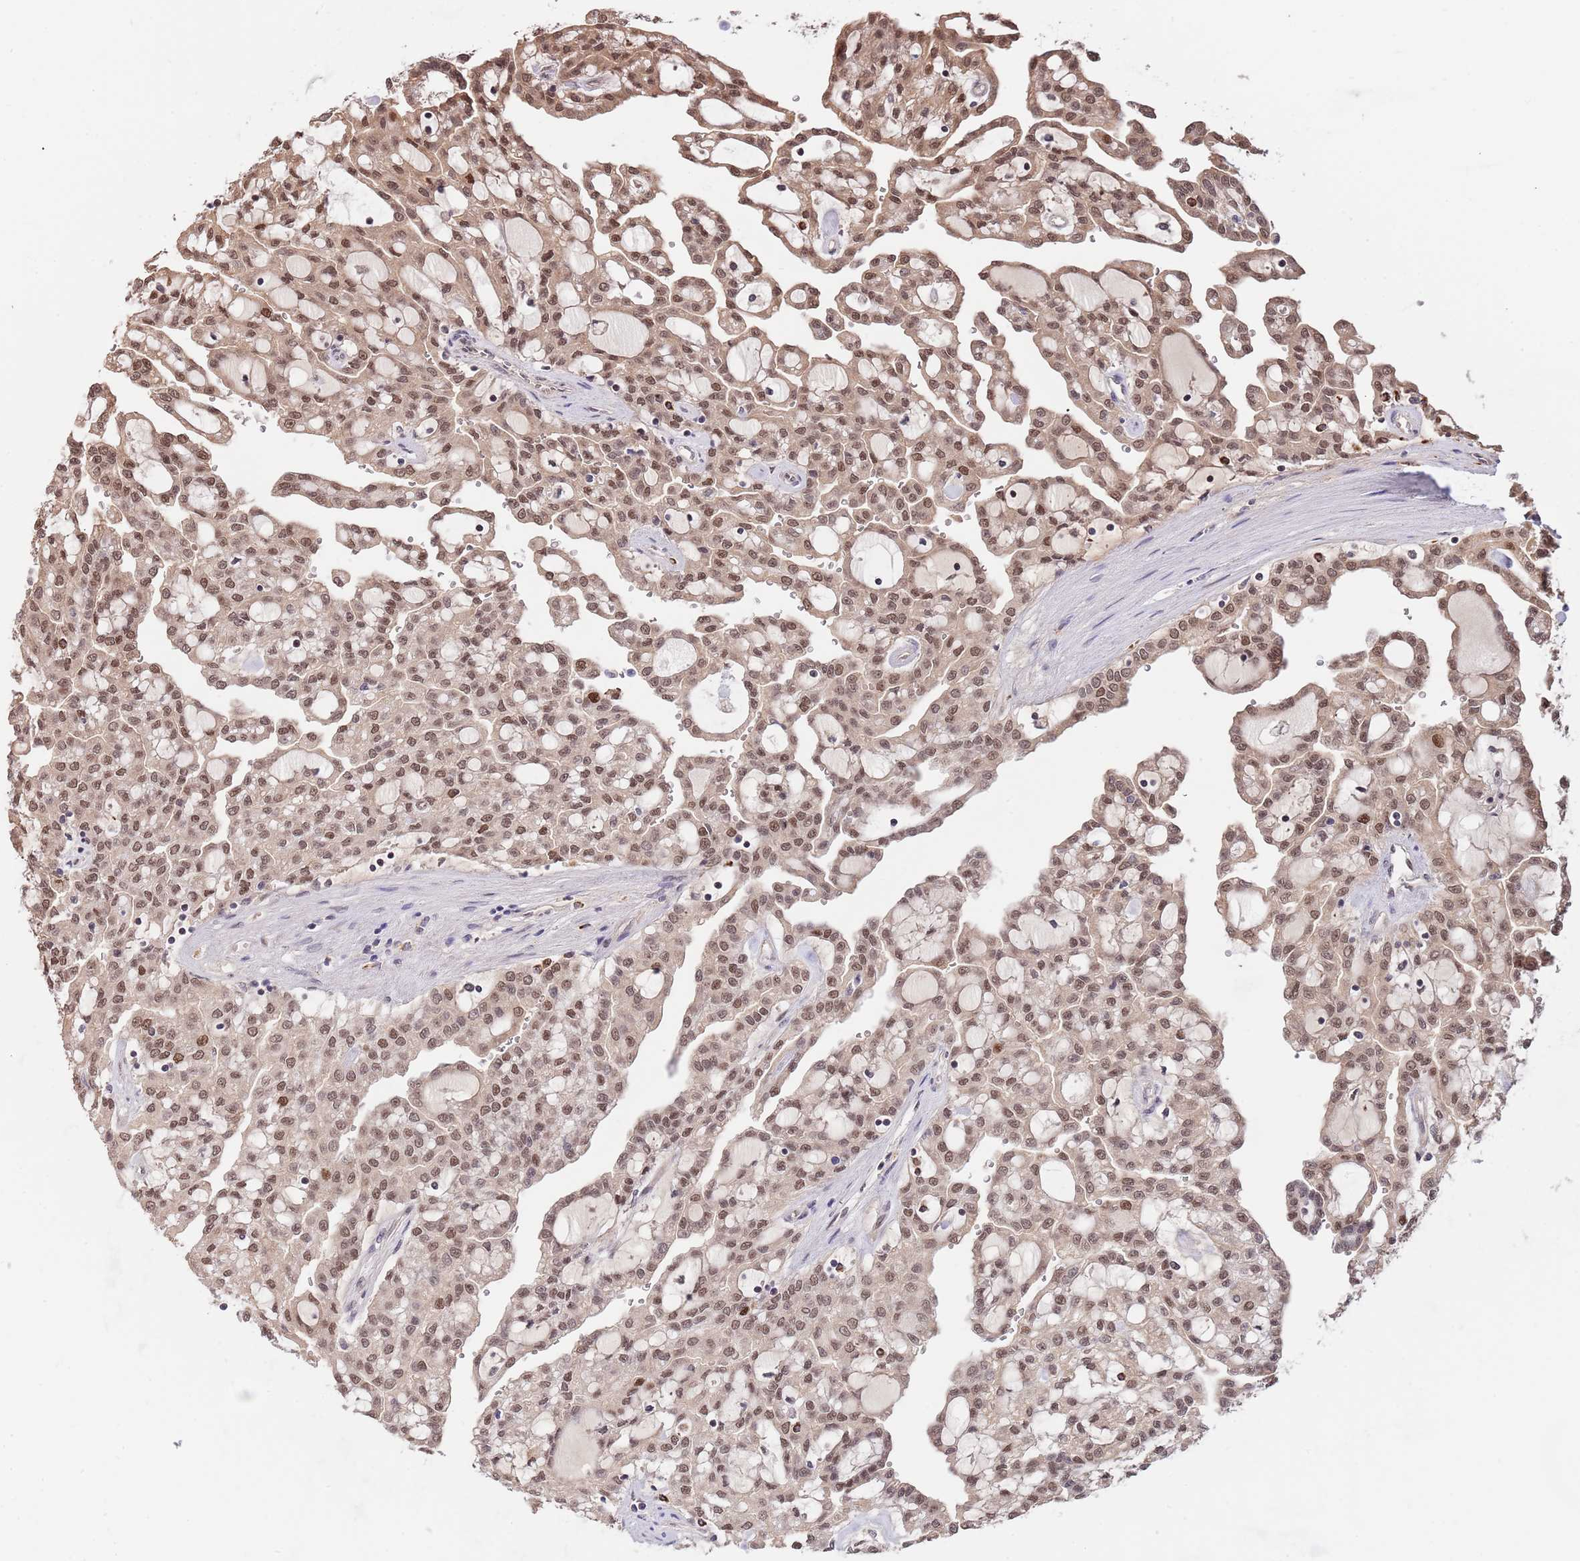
{"staining": {"intensity": "moderate", "quantity": ">75%", "location": "nuclear"}, "tissue": "renal cancer", "cell_type": "Tumor cells", "image_type": "cancer", "snomed": [{"axis": "morphology", "description": "Adenocarcinoma, NOS"}, {"axis": "topography", "description": "Kidney"}], "caption": "Tumor cells reveal moderate nuclear positivity in about >75% of cells in renal cancer (adenocarcinoma).", "gene": "RIF1", "patient": {"sex": "male", "age": 63}}